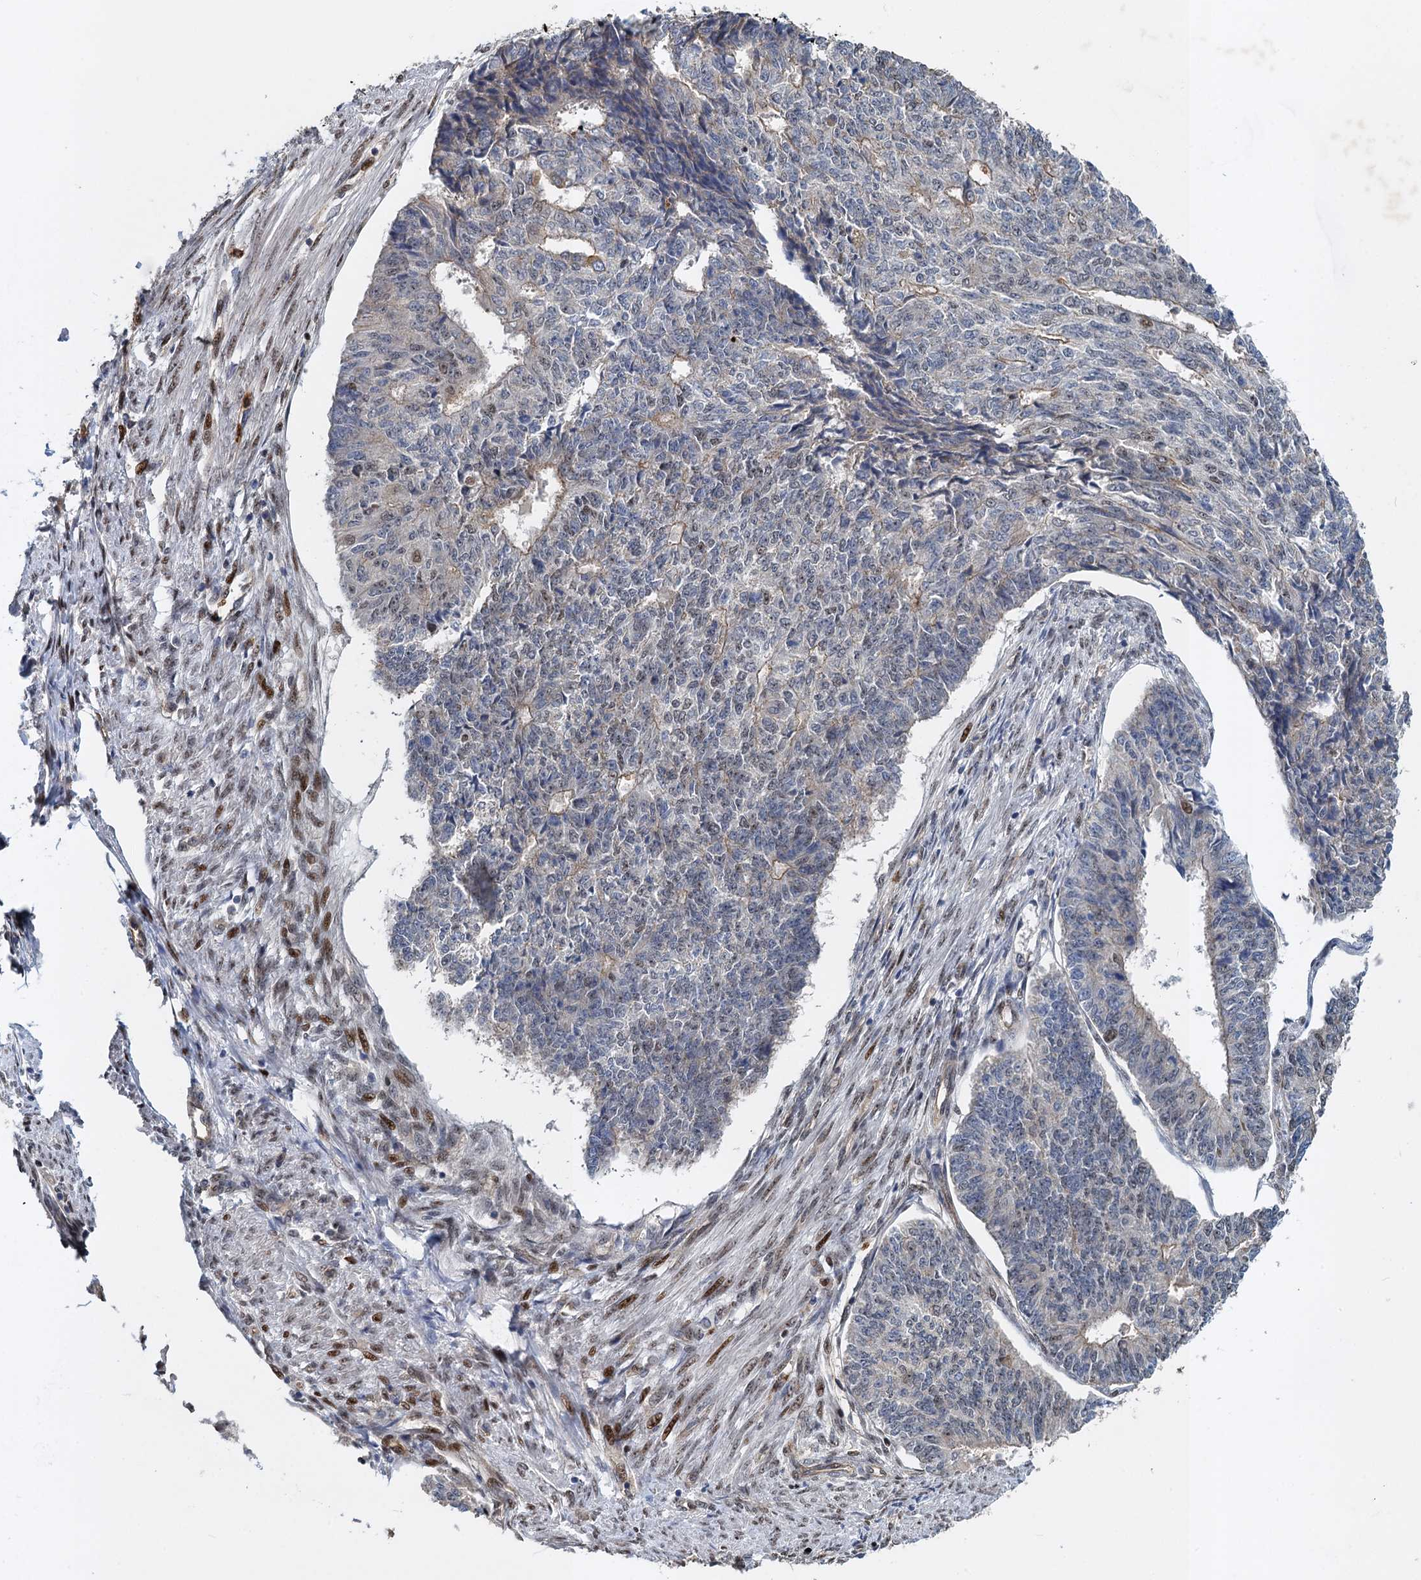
{"staining": {"intensity": "weak", "quantity": "<25%", "location": "cytoplasmic/membranous,nuclear"}, "tissue": "endometrial cancer", "cell_type": "Tumor cells", "image_type": "cancer", "snomed": [{"axis": "morphology", "description": "Adenocarcinoma, NOS"}, {"axis": "topography", "description": "Endometrium"}], "caption": "Immunohistochemical staining of endometrial cancer demonstrates no significant staining in tumor cells.", "gene": "ANKRD49", "patient": {"sex": "female", "age": 32}}